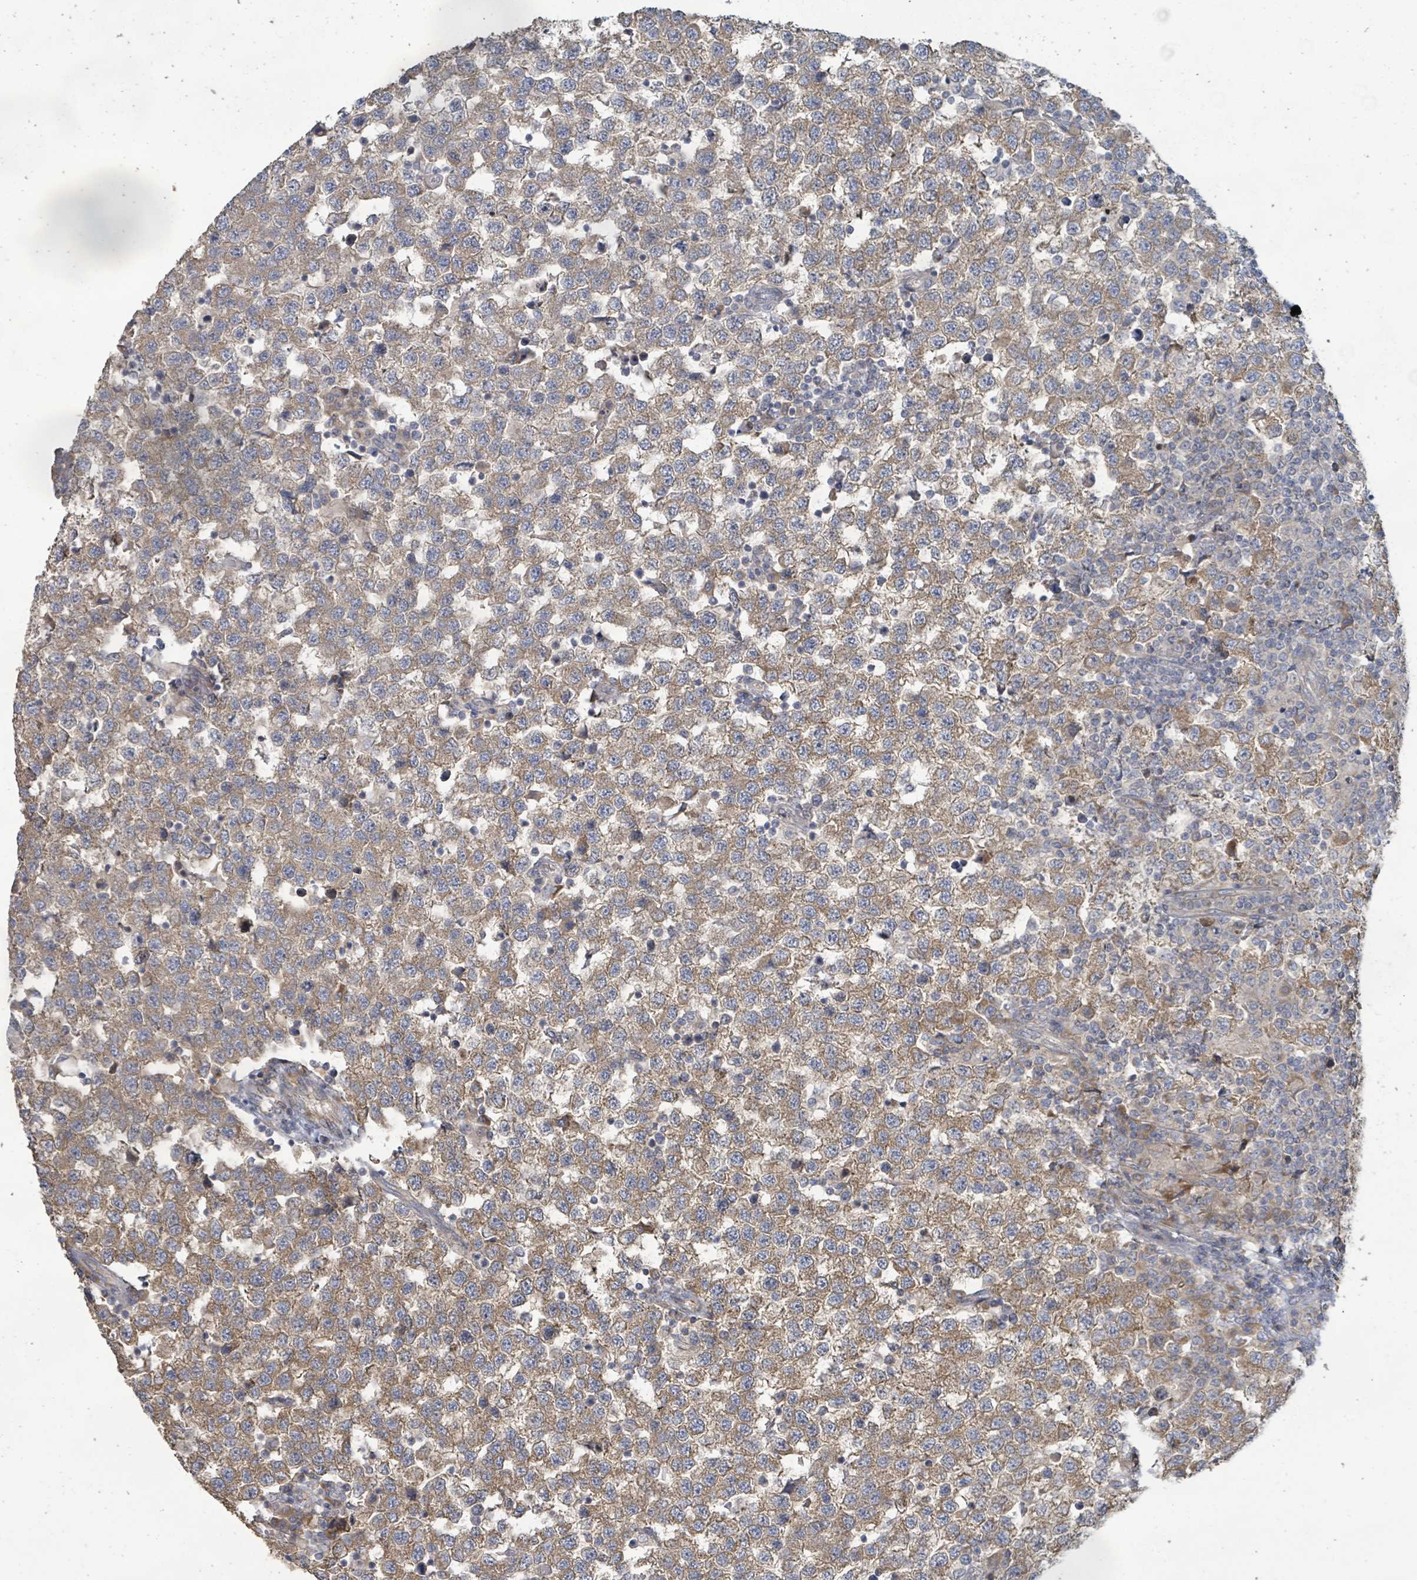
{"staining": {"intensity": "moderate", "quantity": ">75%", "location": "cytoplasmic/membranous"}, "tissue": "testis cancer", "cell_type": "Tumor cells", "image_type": "cancer", "snomed": [{"axis": "morphology", "description": "Seminoma, NOS"}, {"axis": "topography", "description": "Testis"}], "caption": "Immunohistochemical staining of testis cancer (seminoma) reveals medium levels of moderate cytoplasmic/membranous positivity in about >75% of tumor cells.", "gene": "KCNS2", "patient": {"sex": "male", "age": 34}}